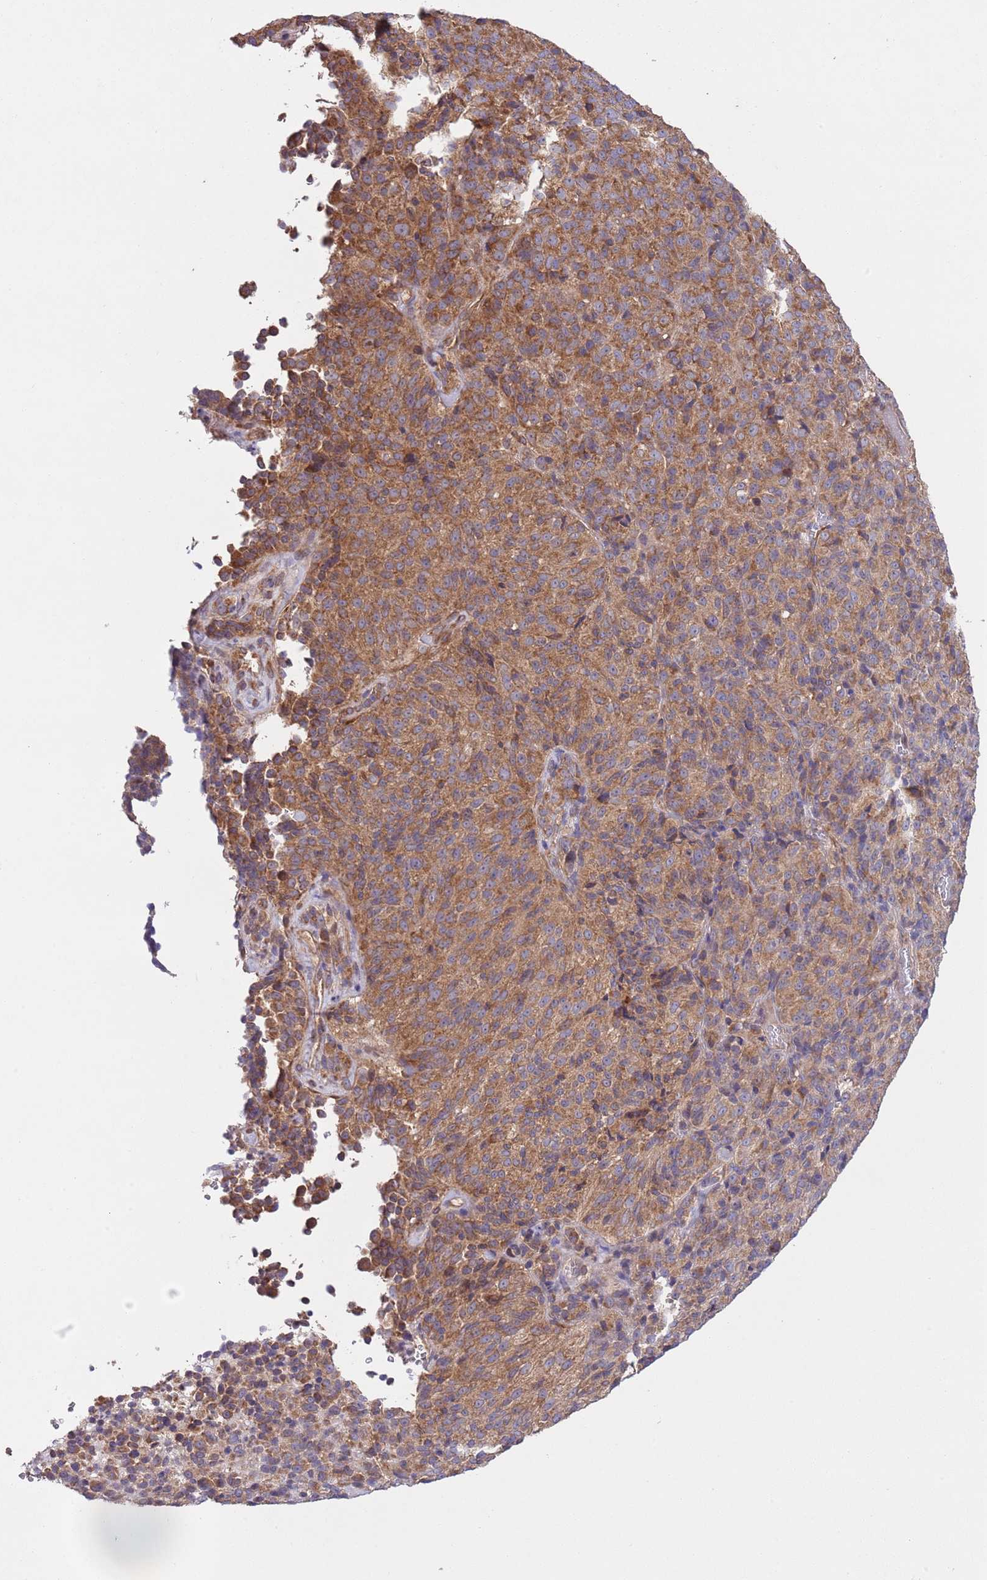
{"staining": {"intensity": "moderate", "quantity": ">75%", "location": "cytoplasmic/membranous"}, "tissue": "melanoma", "cell_type": "Tumor cells", "image_type": "cancer", "snomed": [{"axis": "morphology", "description": "Malignant melanoma, Metastatic site"}, {"axis": "topography", "description": "Brain"}], "caption": "A micrograph showing moderate cytoplasmic/membranous staining in about >75% of tumor cells in malignant melanoma (metastatic site), as visualized by brown immunohistochemical staining.", "gene": "MFNG", "patient": {"sex": "female", "age": 56}}